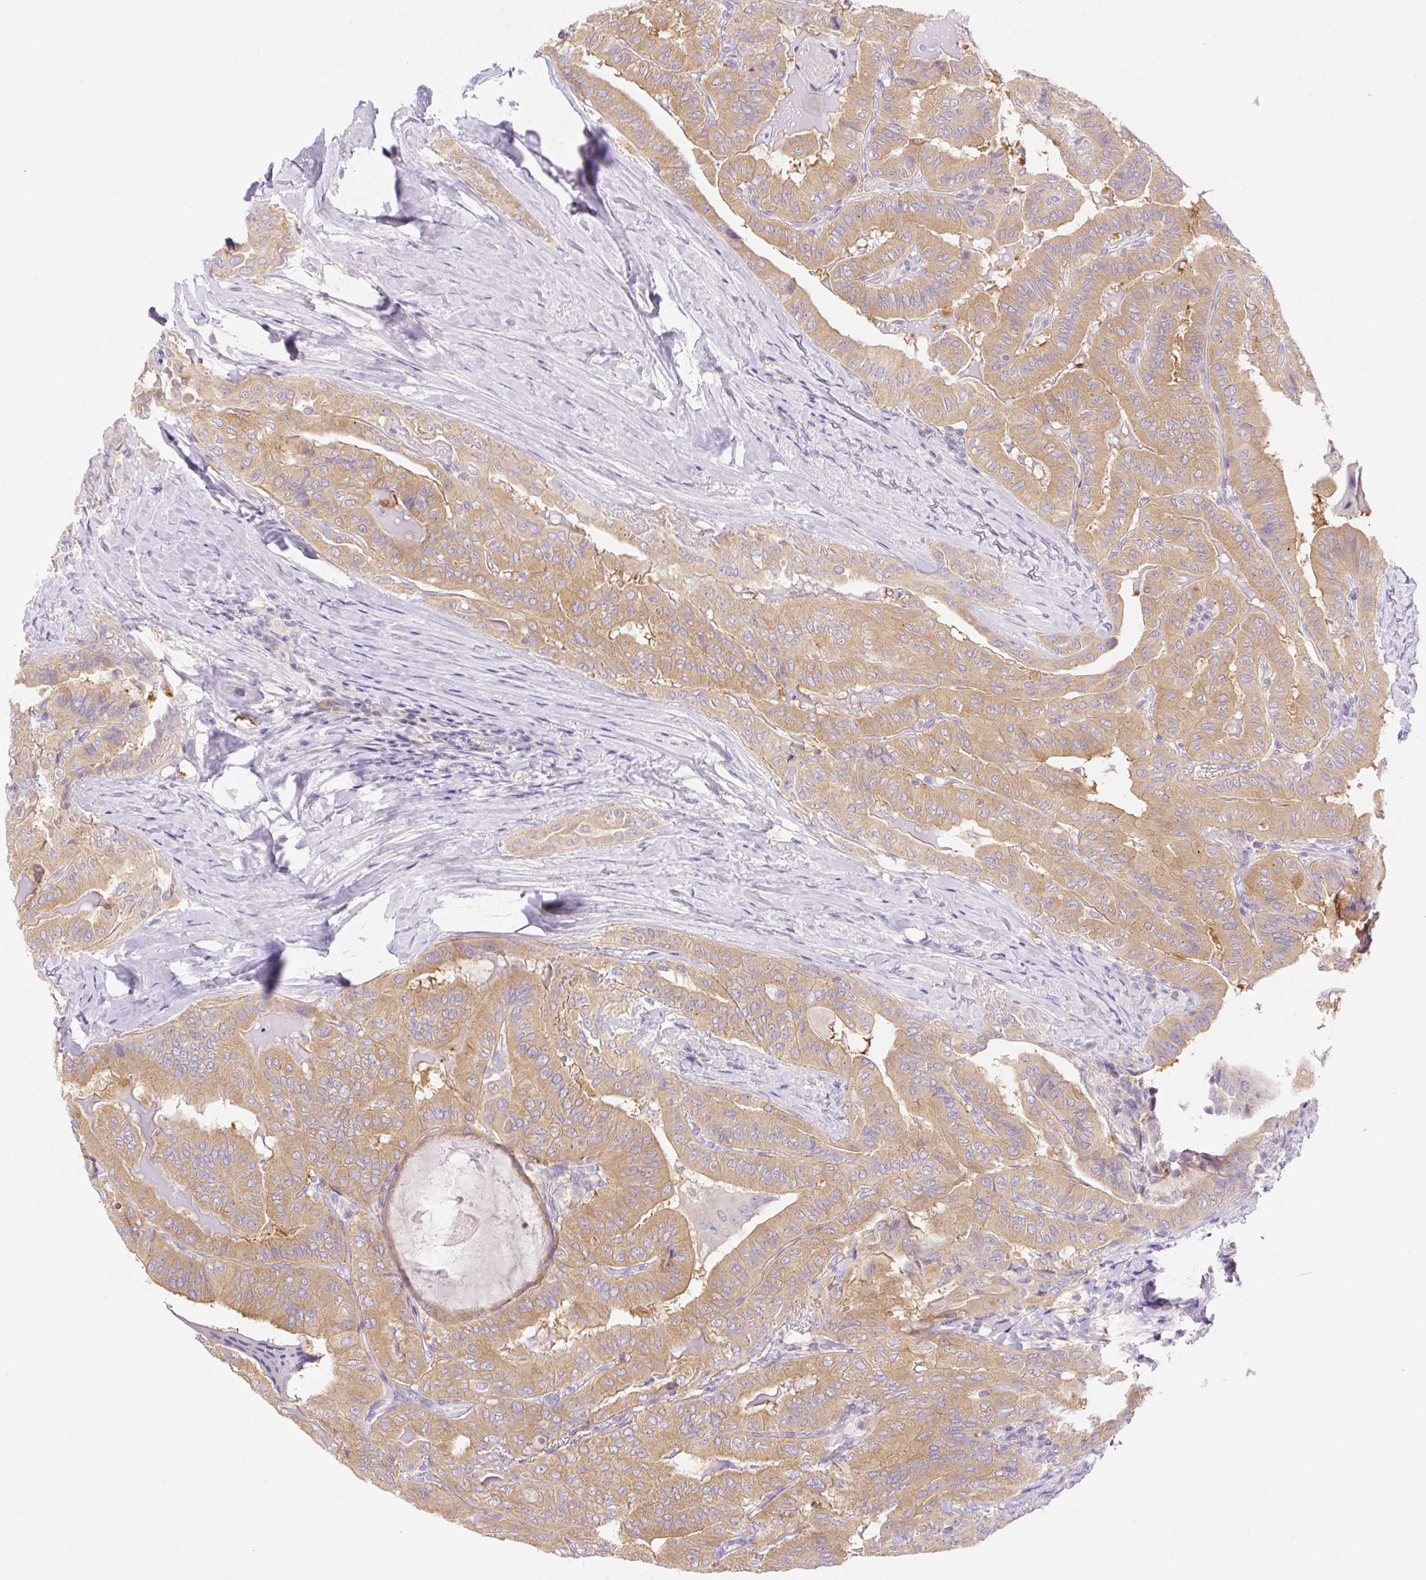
{"staining": {"intensity": "moderate", "quantity": ">75%", "location": "cytoplasmic/membranous"}, "tissue": "thyroid cancer", "cell_type": "Tumor cells", "image_type": "cancer", "snomed": [{"axis": "morphology", "description": "Papillary adenocarcinoma, NOS"}, {"axis": "topography", "description": "Thyroid gland"}], "caption": "A micrograph of human thyroid cancer (papillary adenocarcinoma) stained for a protein reveals moderate cytoplasmic/membranous brown staining in tumor cells.", "gene": "DENND5A", "patient": {"sex": "female", "age": 68}}